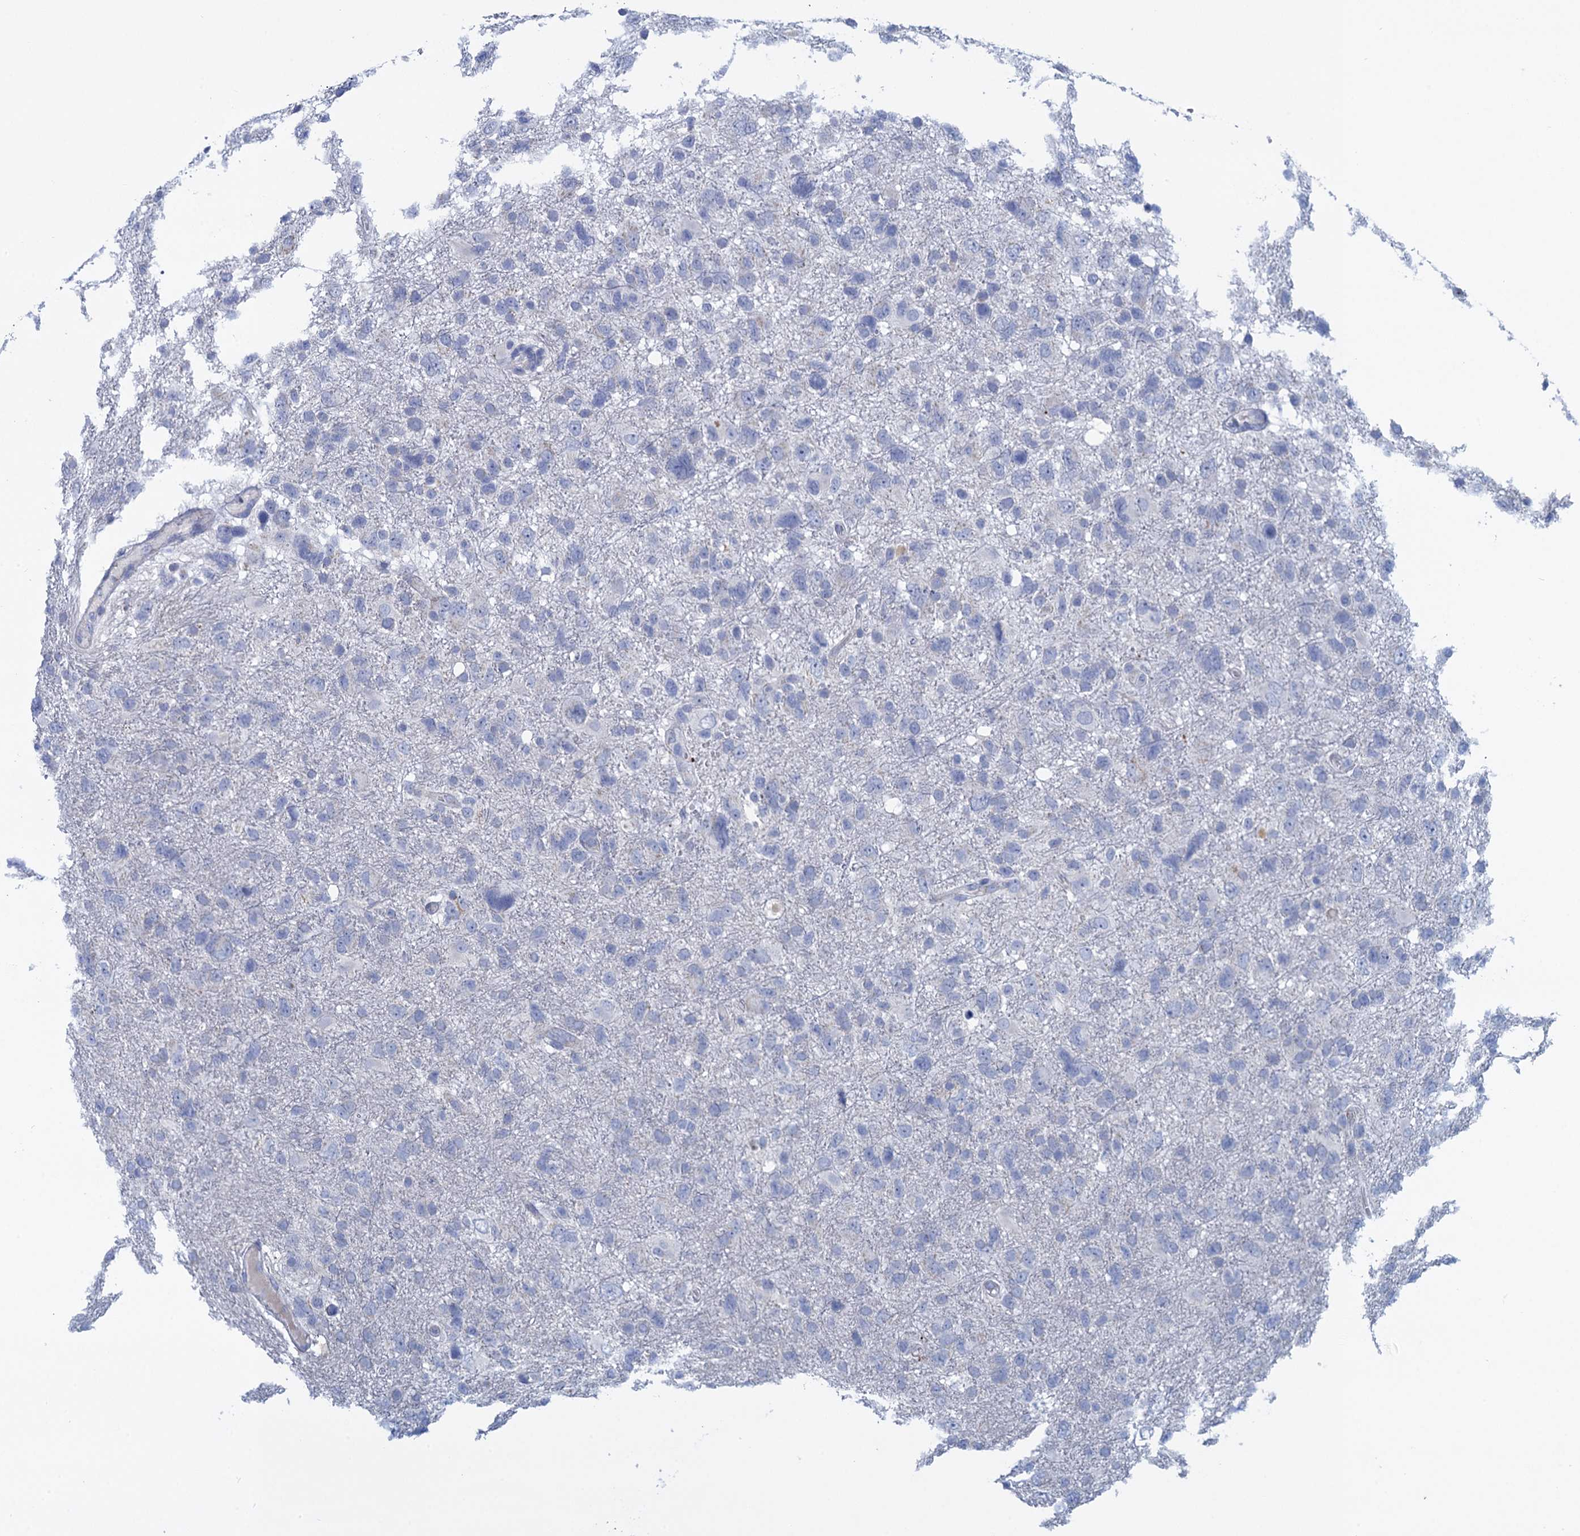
{"staining": {"intensity": "negative", "quantity": "none", "location": "none"}, "tissue": "glioma", "cell_type": "Tumor cells", "image_type": "cancer", "snomed": [{"axis": "morphology", "description": "Glioma, malignant, High grade"}, {"axis": "topography", "description": "Brain"}], "caption": "Histopathology image shows no protein positivity in tumor cells of glioma tissue.", "gene": "SCEL", "patient": {"sex": "male", "age": 61}}